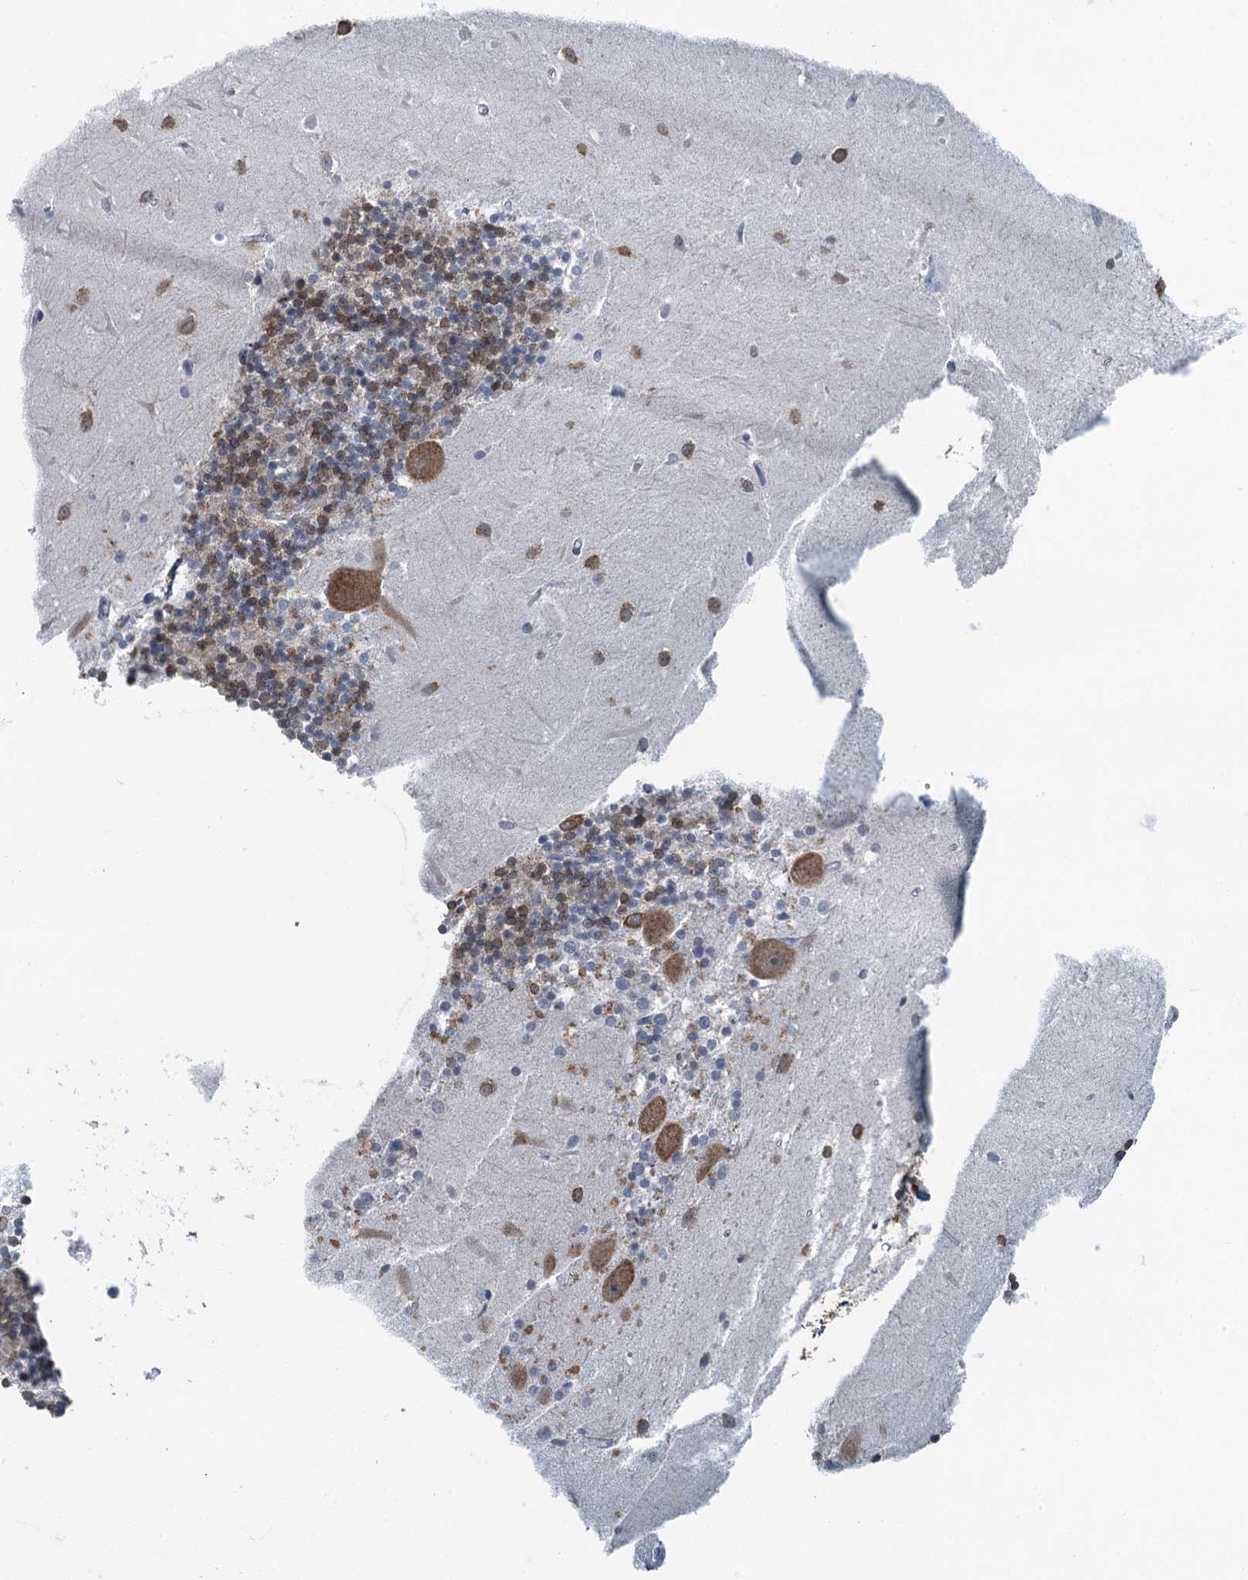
{"staining": {"intensity": "moderate", "quantity": "<25%", "location": "cytoplasmic/membranous"}, "tissue": "cerebellum", "cell_type": "Cells in granular layer", "image_type": "normal", "snomed": [{"axis": "morphology", "description": "Normal tissue, NOS"}, {"axis": "topography", "description": "Cerebellum"}], "caption": "Cerebellum stained with DAB immunohistochemistry demonstrates low levels of moderate cytoplasmic/membranous staining in approximately <25% of cells in granular layer.", "gene": "LSM14B", "patient": {"sex": "male", "age": 54}}